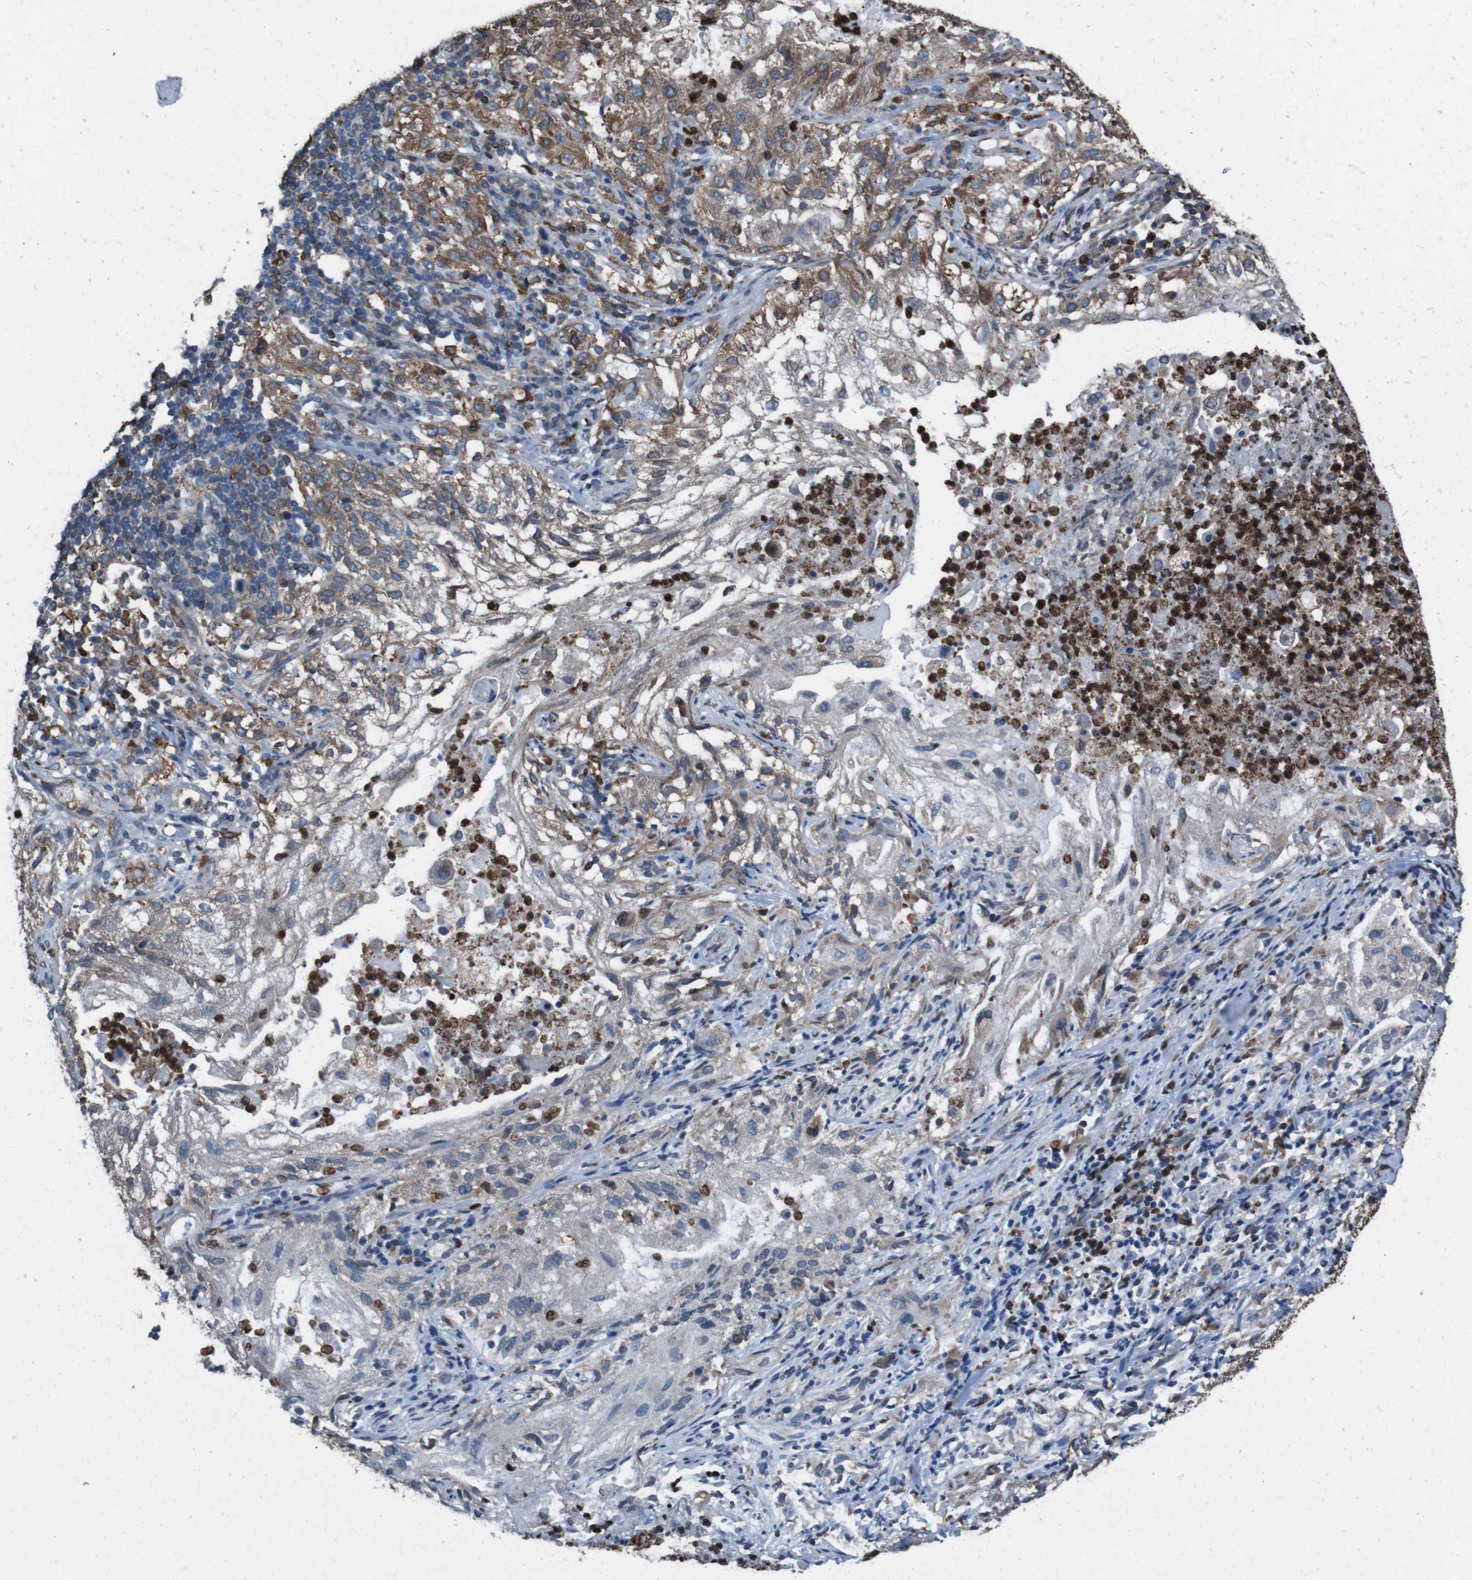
{"staining": {"intensity": "moderate", "quantity": ">75%", "location": "cytoplasmic/membranous"}, "tissue": "lung cancer", "cell_type": "Tumor cells", "image_type": "cancer", "snomed": [{"axis": "morphology", "description": "Inflammation, NOS"}, {"axis": "morphology", "description": "Squamous cell carcinoma, NOS"}, {"axis": "topography", "description": "Lymph node"}, {"axis": "topography", "description": "Soft tissue"}, {"axis": "topography", "description": "Lung"}], "caption": "Moderate cytoplasmic/membranous positivity for a protein is appreciated in approximately >75% of tumor cells of lung cancer (squamous cell carcinoma) using immunohistochemistry.", "gene": "APMAP", "patient": {"sex": "male", "age": 66}}